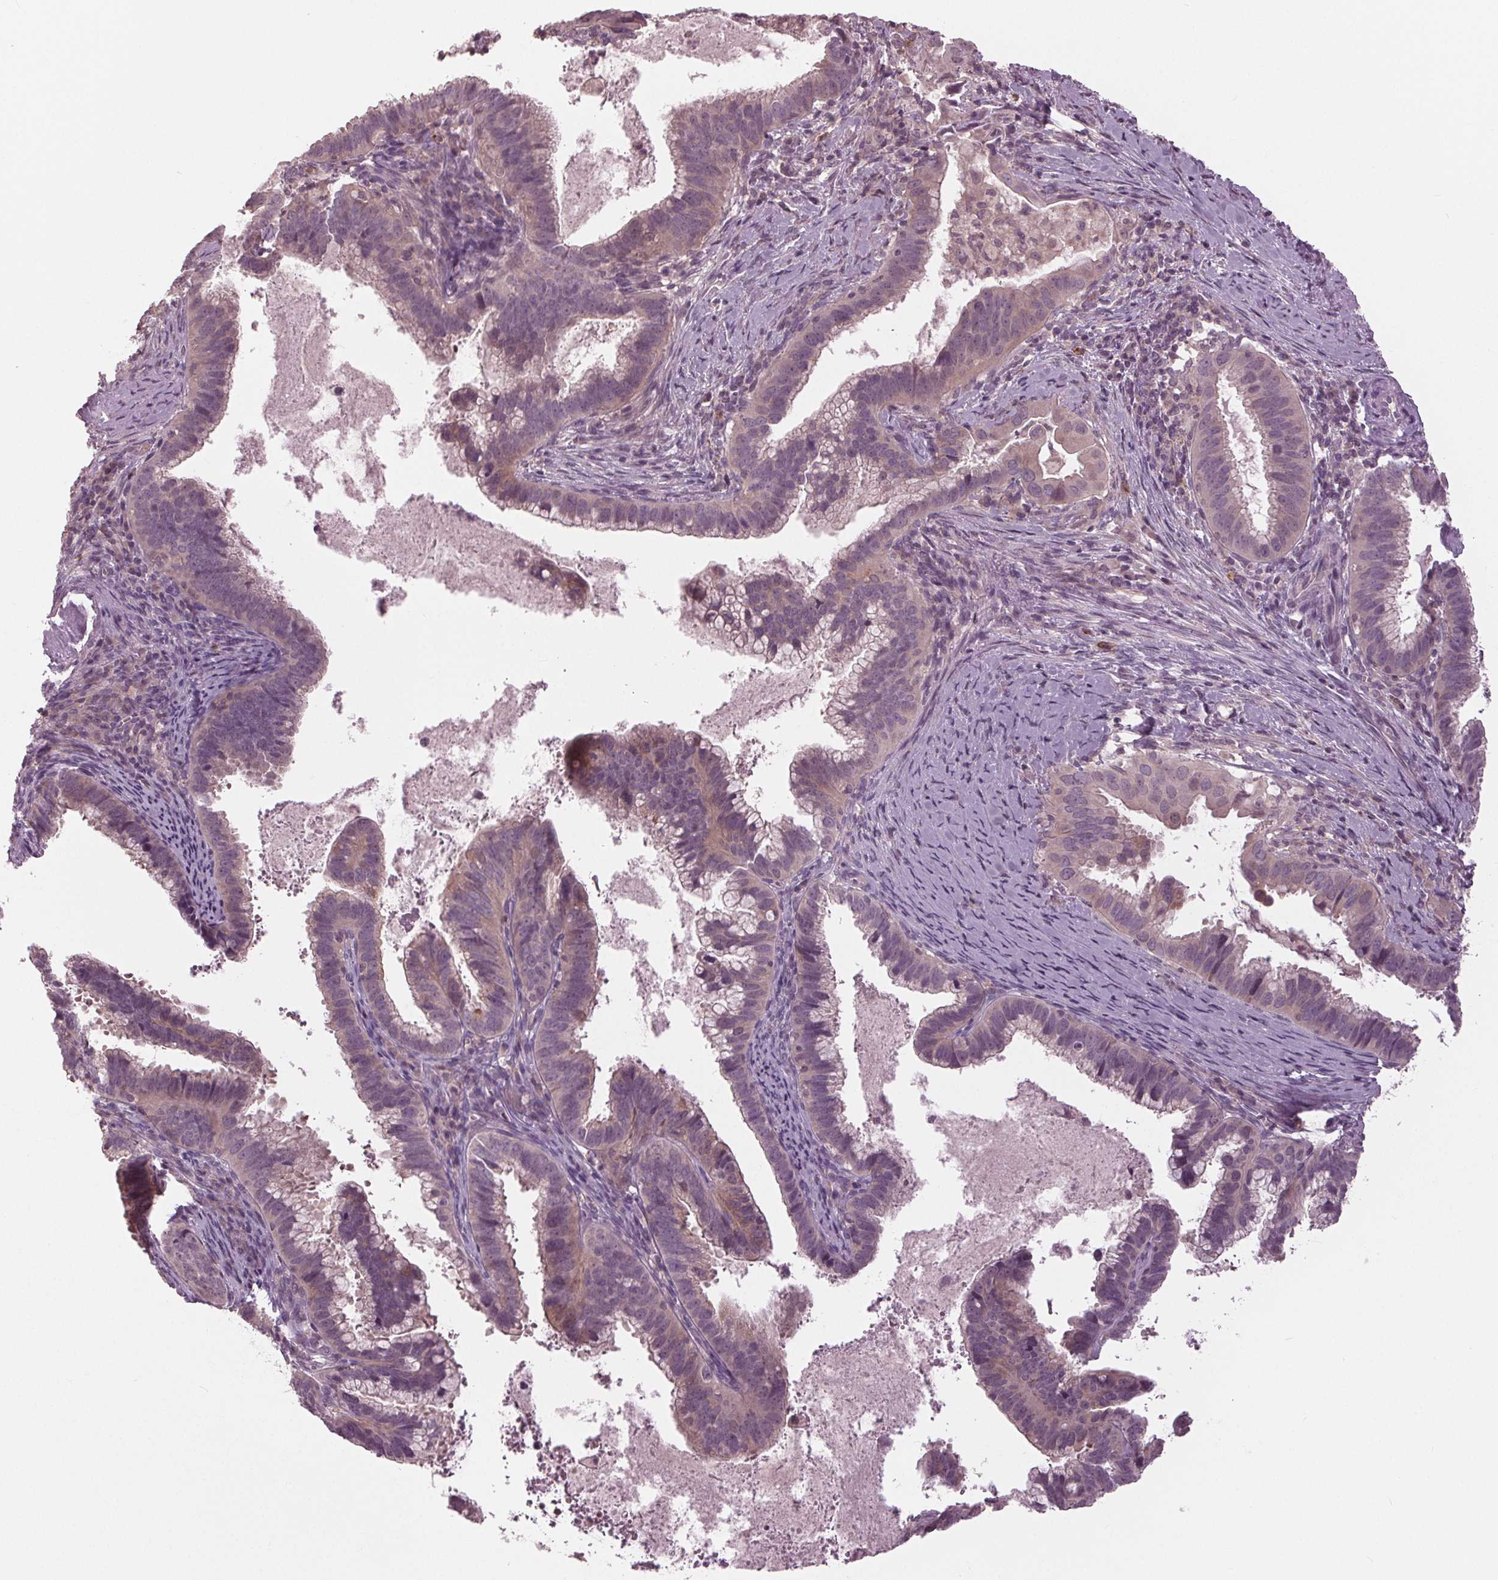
{"staining": {"intensity": "weak", "quantity": "25%-75%", "location": "cytoplasmic/membranous"}, "tissue": "cervical cancer", "cell_type": "Tumor cells", "image_type": "cancer", "snomed": [{"axis": "morphology", "description": "Adenocarcinoma, NOS"}, {"axis": "topography", "description": "Cervix"}], "caption": "Weak cytoplasmic/membranous staining is appreciated in about 25%-75% of tumor cells in cervical cancer (adenocarcinoma). The staining was performed using DAB (3,3'-diaminobenzidine), with brown indicating positive protein expression. Nuclei are stained blue with hematoxylin.", "gene": "SIGLEC6", "patient": {"sex": "female", "age": 61}}